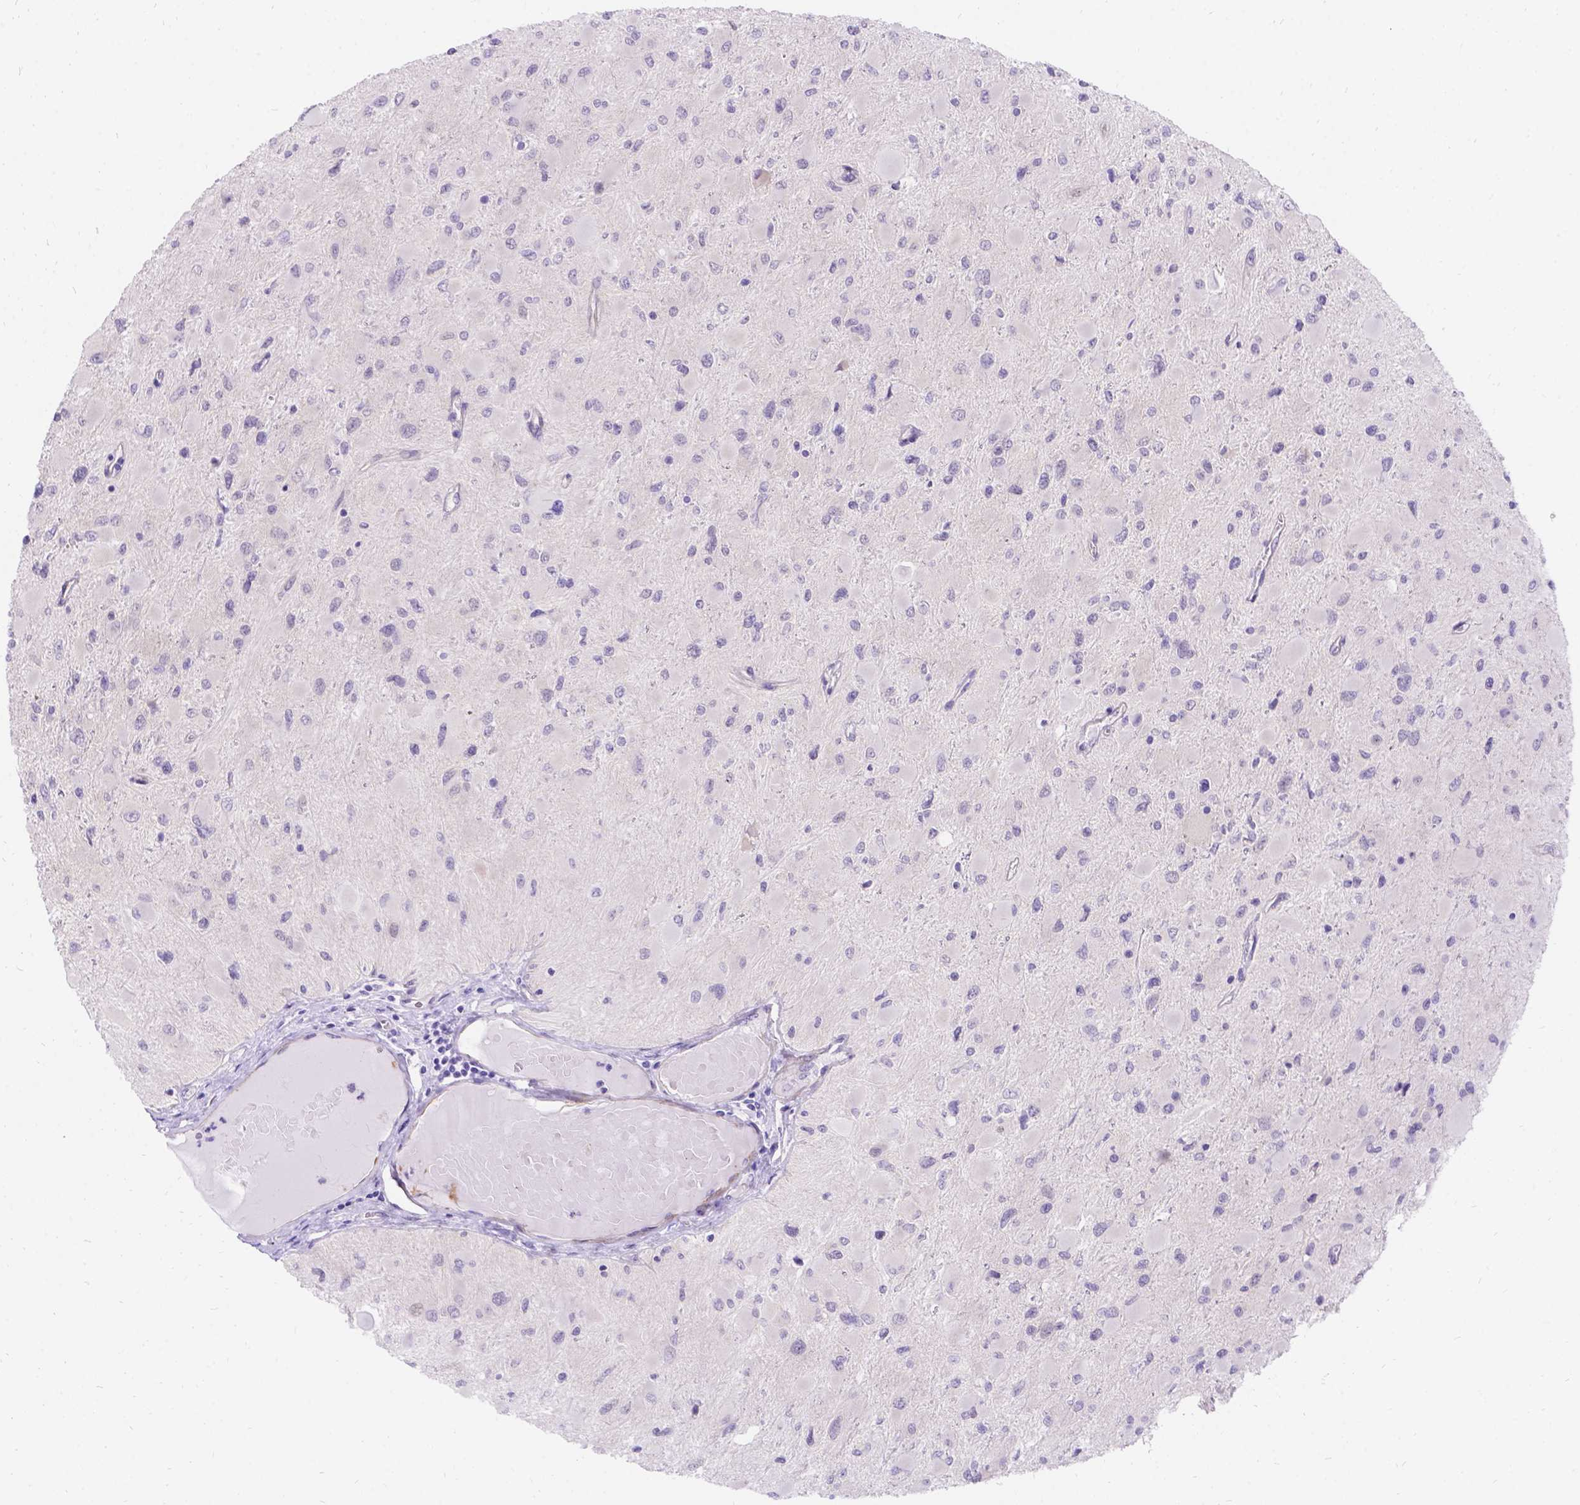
{"staining": {"intensity": "negative", "quantity": "none", "location": "none"}, "tissue": "glioma", "cell_type": "Tumor cells", "image_type": "cancer", "snomed": [{"axis": "morphology", "description": "Glioma, malignant, High grade"}, {"axis": "topography", "description": "Cerebral cortex"}], "caption": "Protein analysis of high-grade glioma (malignant) demonstrates no significant staining in tumor cells.", "gene": "PALS1", "patient": {"sex": "female", "age": 36}}